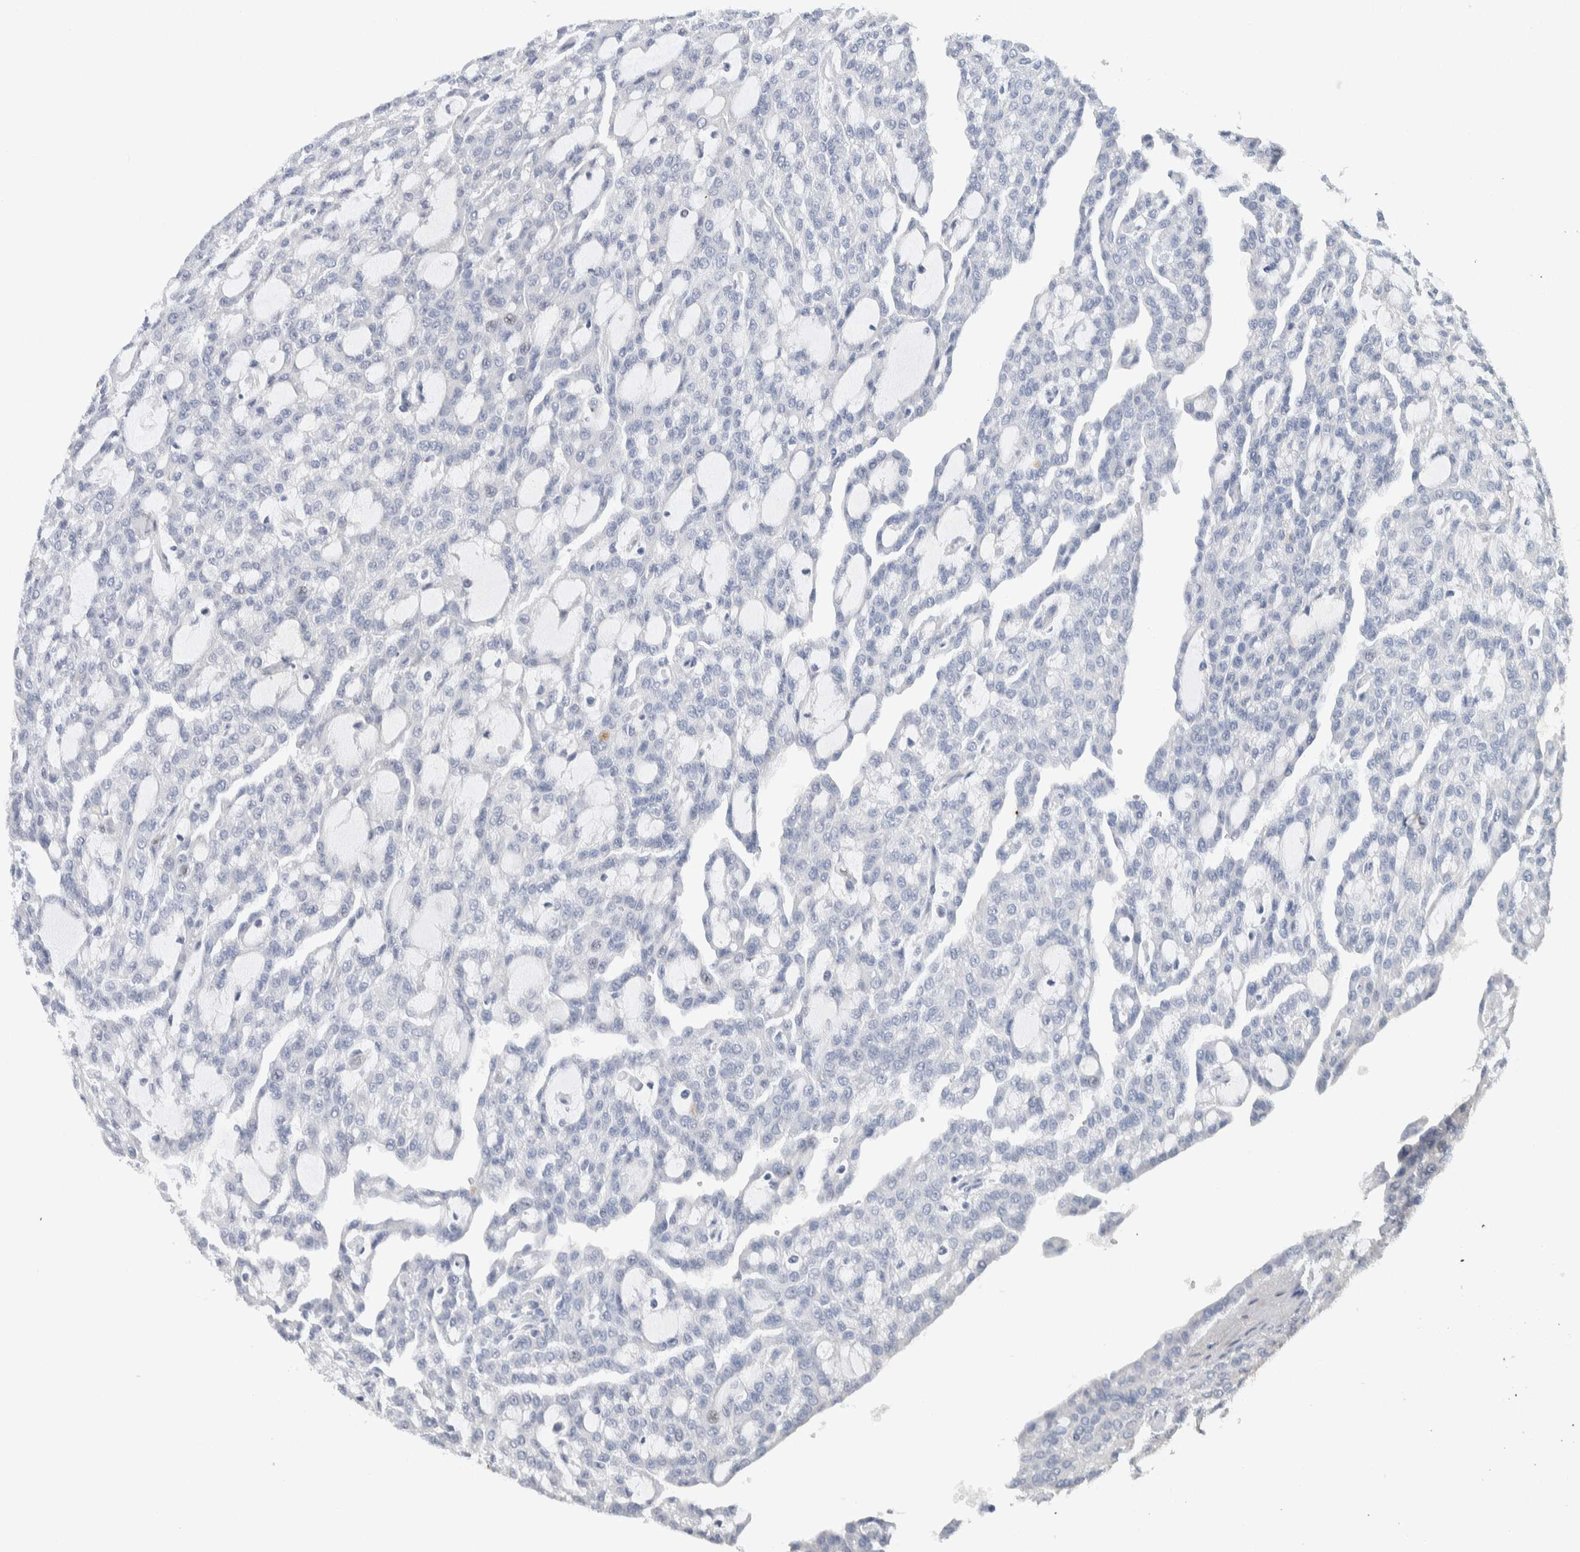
{"staining": {"intensity": "negative", "quantity": "none", "location": "none"}, "tissue": "renal cancer", "cell_type": "Tumor cells", "image_type": "cancer", "snomed": [{"axis": "morphology", "description": "Adenocarcinoma, NOS"}, {"axis": "topography", "description": "Kidney"}], "caption": "Image shows no significant protein expression in tumor cells of renal adenocarcinoma.", "gene": "NCF2", "patient": {"sex": "male", "age": 63}}